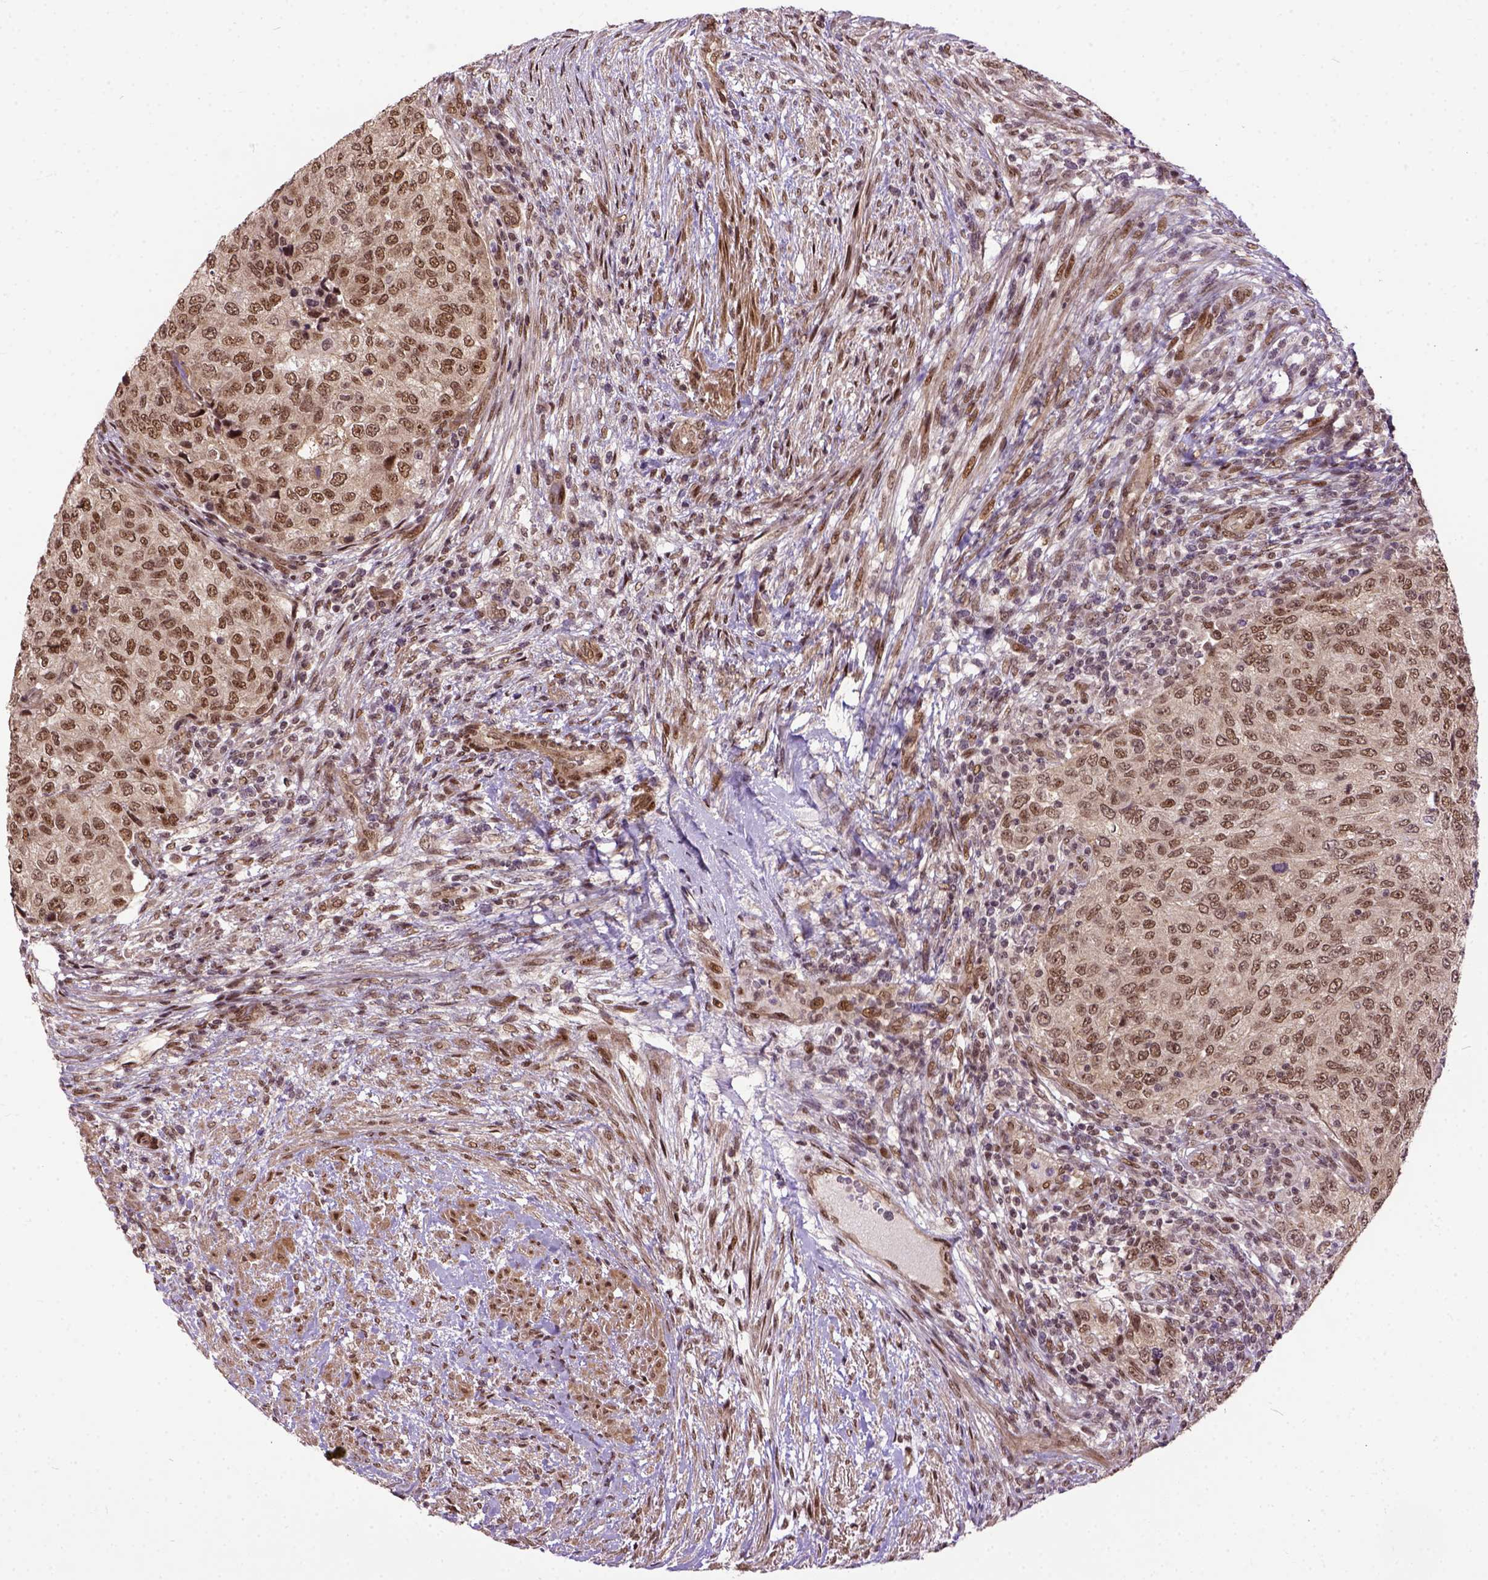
{"staining": {"intensity": "moderate", "quantity": ">75%", "location": "nuclear"}, "tissue": "urothelial cancer", "cell_type": "Tumor cells", "image_type": "cancer", "snomed": [{"axis": "morphology", "description": "Urothelial carcinoma, High grade"}, {"axis": "topography", "description": "Urinary bladder"}], "caption": "Immunohistochemistry histopathology image of neoplastic tissue: high-grade urothelial carcinoma stained using immunohistochemistry (IHC) demonstrates medium levels of moderate protein expression localized specifically in the nuclear of tumor cells, appearing as a nuclear brown color.", "gene": "ZNF630", "patient": {"sex": "female", "age": 78}}